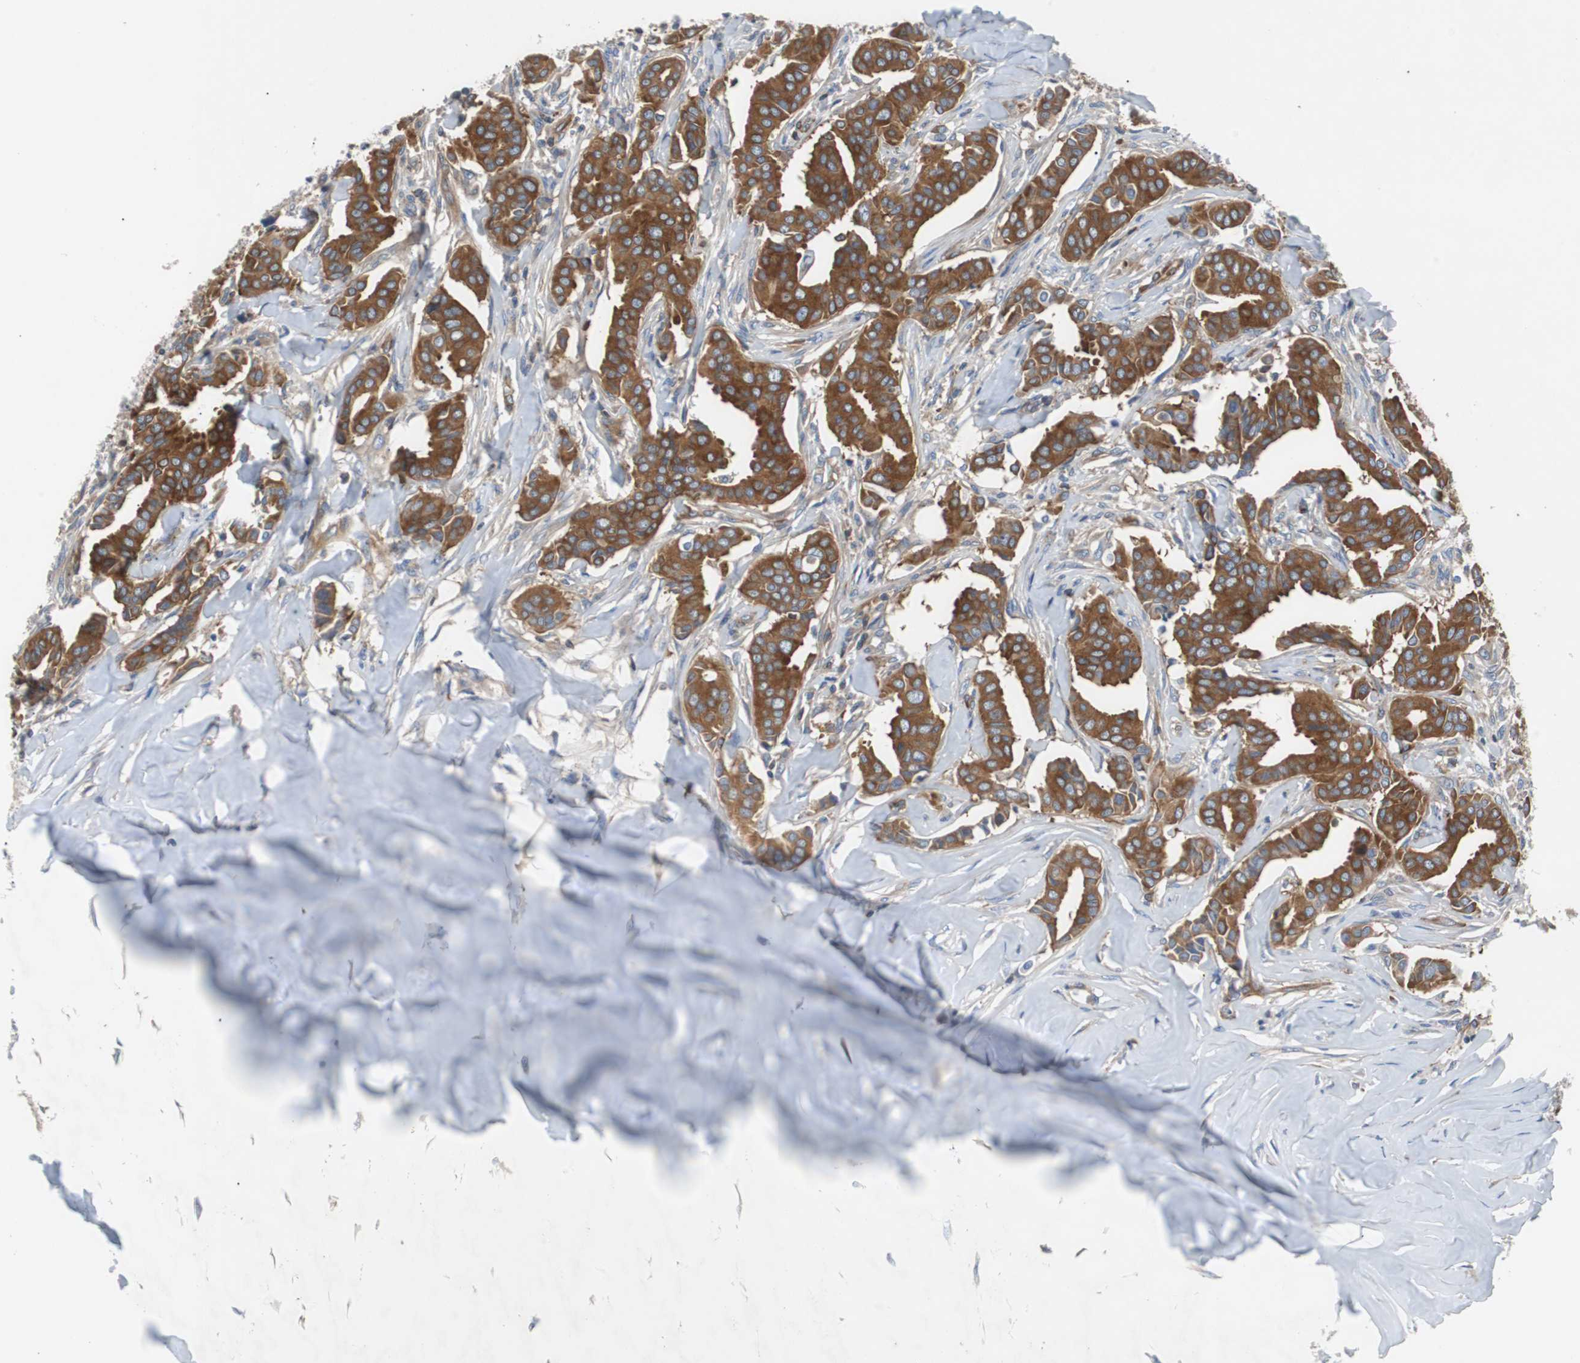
{"staining": {"intensity": "strong", "quantity": ">75%", "location": "cytoplasmic/membranous"}, "tissue": "head and neck cancer", "cell_type": "Tumor cells", "image_type": "cancer", "snomed": [{"axis": "morphology", "description": "Adenocarcinoma, NOS"}, {"axis": "topography", "description": "Salivary gland"}, {"axis": "topography", "description": "Head-Neck"}], "caption": "A brown stain shows strong cytoplasmic/membranous positivity of a protein in human head and neck adenocarcinoma tumor cells. (DAB (3,3'-diaminobenzidine) = brown stain, brightfield microscopy at high magnification).", "gene": "GYS1", "patient": {"sex": "female", "age": 59}}